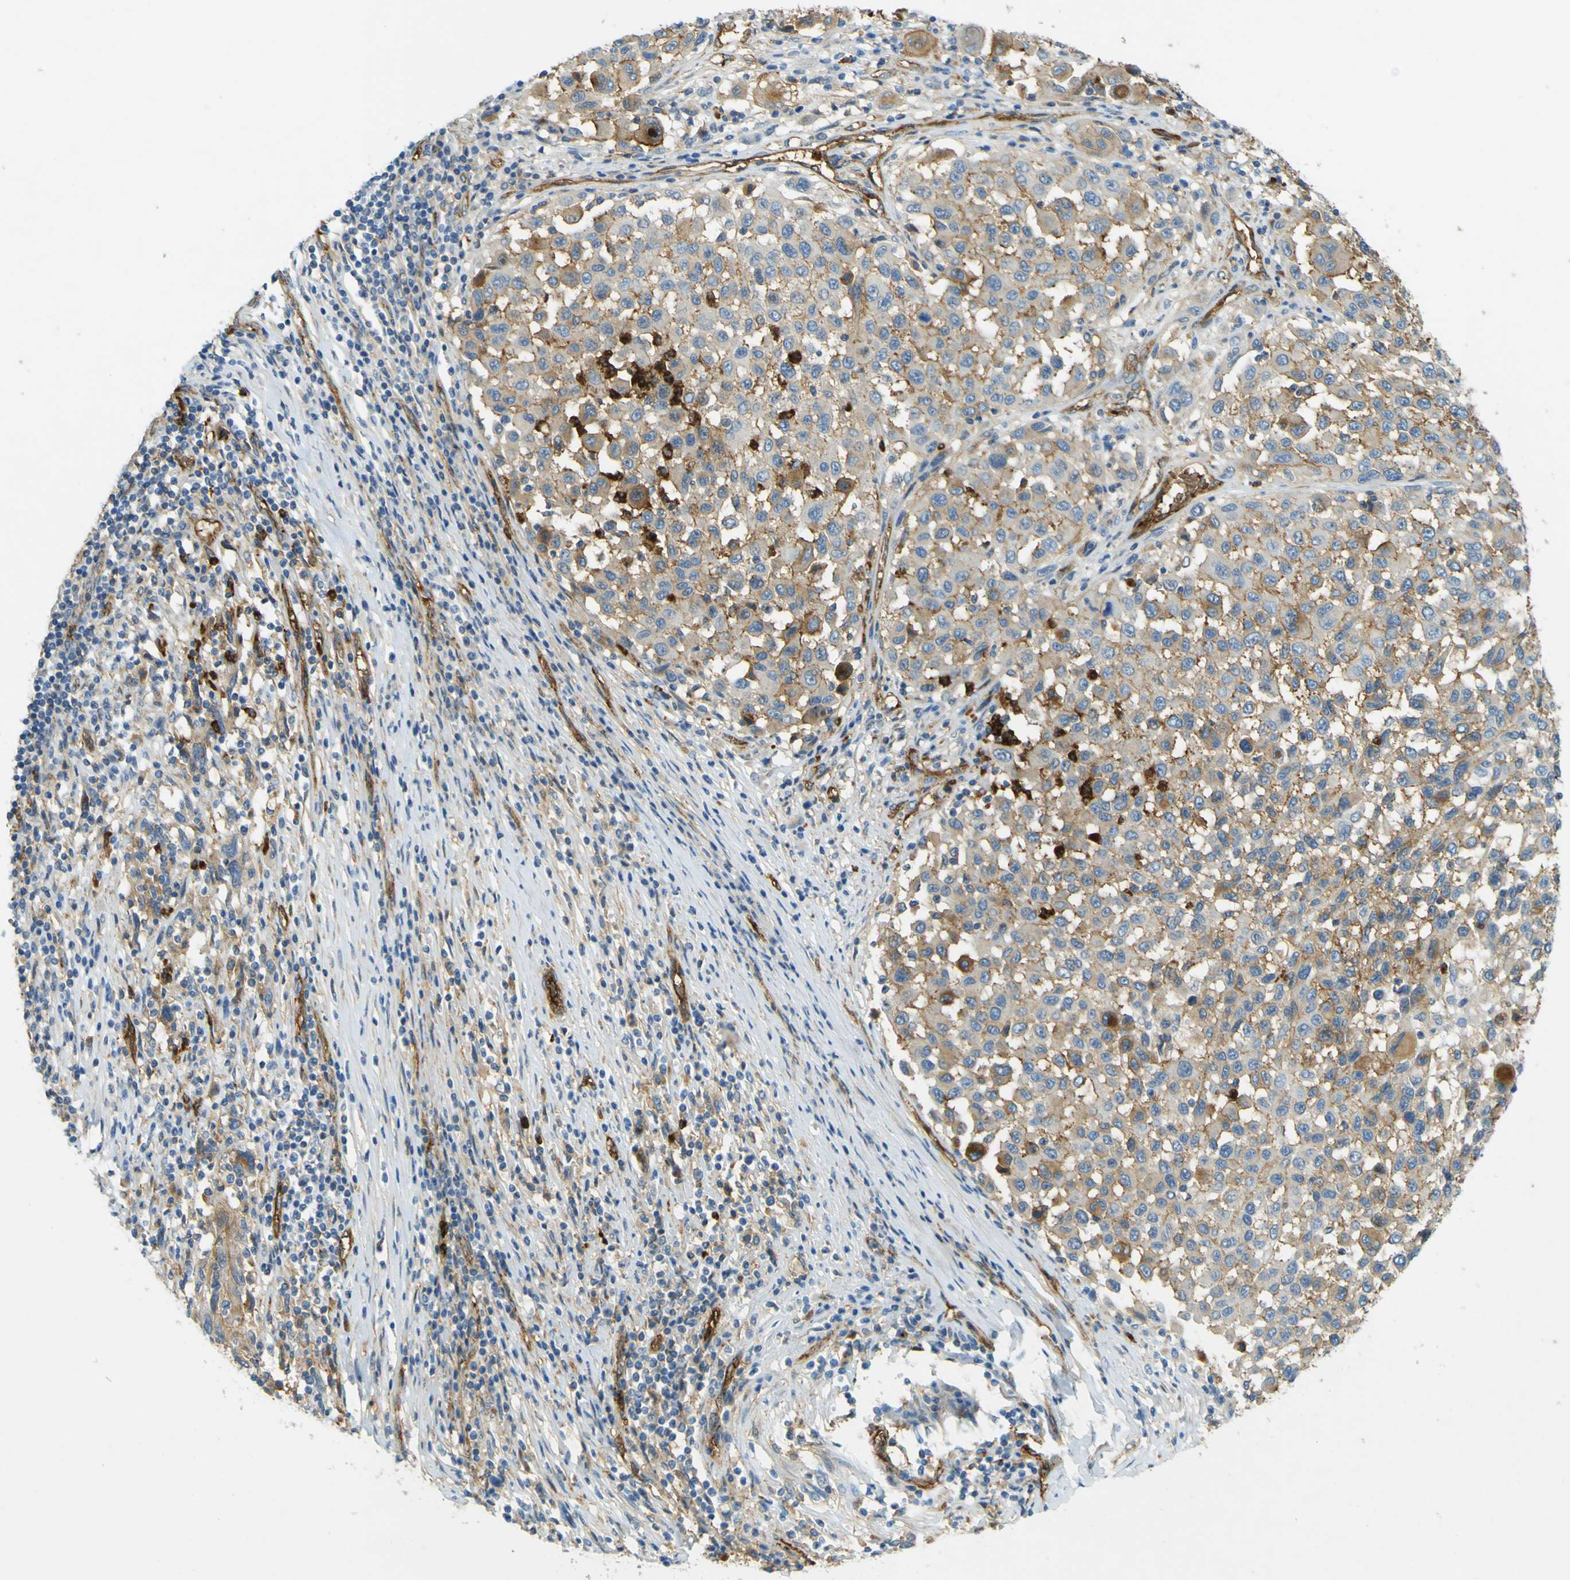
{"staining": {"intensity": "moderate", "quantity": "25%-75%", "location": "cytoplasmic/membranous"}, "tissue": "melanoma", "cell_type": "Tumor cells", "image_type": "cancer", "snomed": [{"axis": "morphology", "description": "Malignant melanoma, Metastatic site"}, {"axis": "topography", "description": "Lymph node"}], "caption": "Protein expression analysis of melanoma displays moderate cytoplasmic/membranous expression in approximately 25%-75% of tumor cells.", "gene": "PLXDC1", "patient": {"sex": "male", "age": 61}}